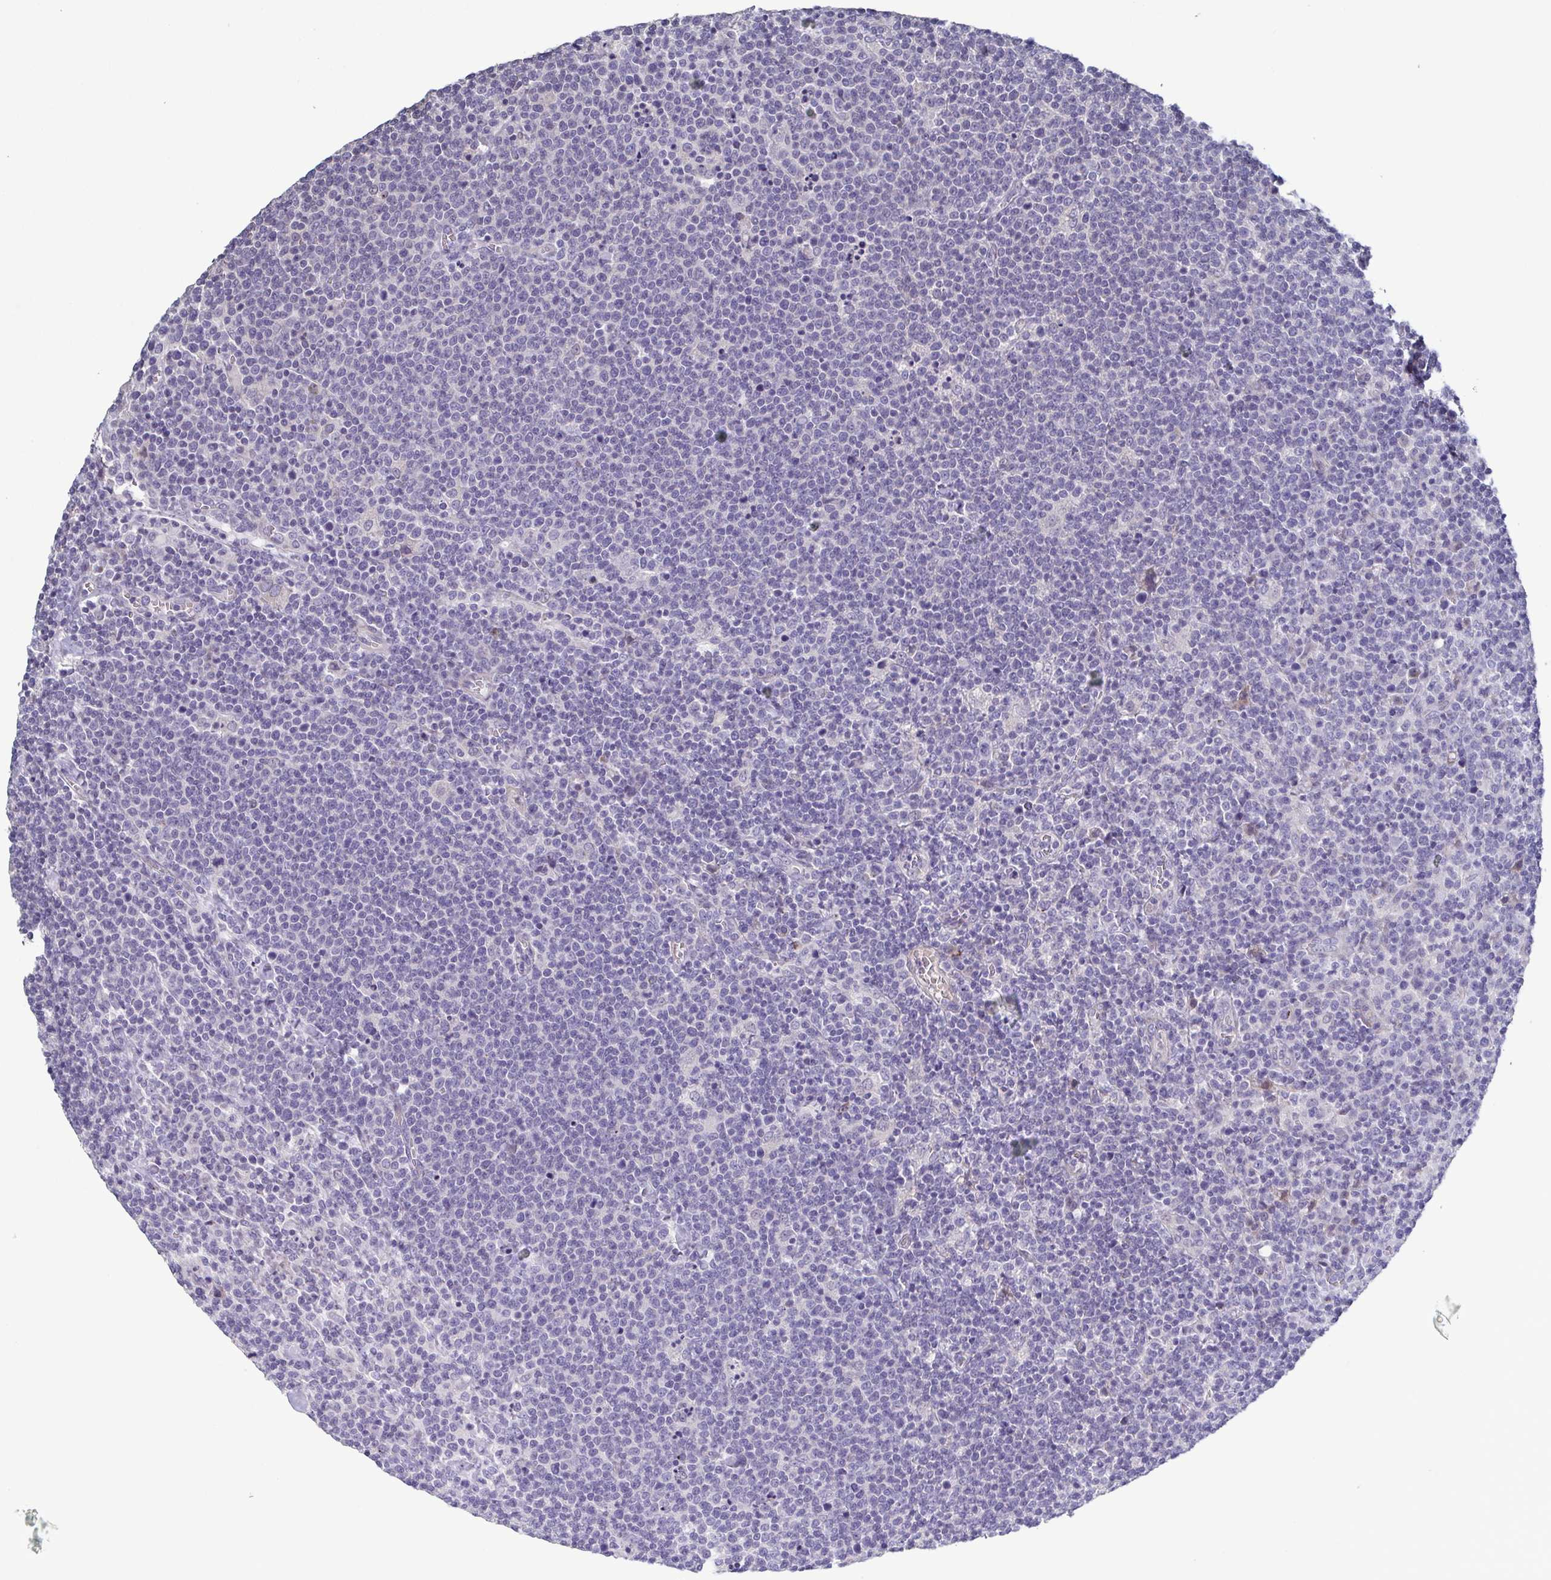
{"staining": {"intensity": "negative", "quantity": "none", "location": "none"}, "tissue": "lymphoma", "cell_type": "Tumor cells", "image_type": "cancer", "snomed": [{"axis": "morphology", "description": "Malignant lymphoma, non-Hodgkin's type, High grade"}, {"axis": "topography", "description": "Lymph node"}], "caption": "IHC of human lymphoma demonstrates no positivity in tumor cells. (DAB (3,3'-diaminobenzidine) immunohistochemistry (IHC) visualized using brightfield microscopy, high magnification).", "gene": "GLDC", "patient": {"sex": "male", "age": 61}}